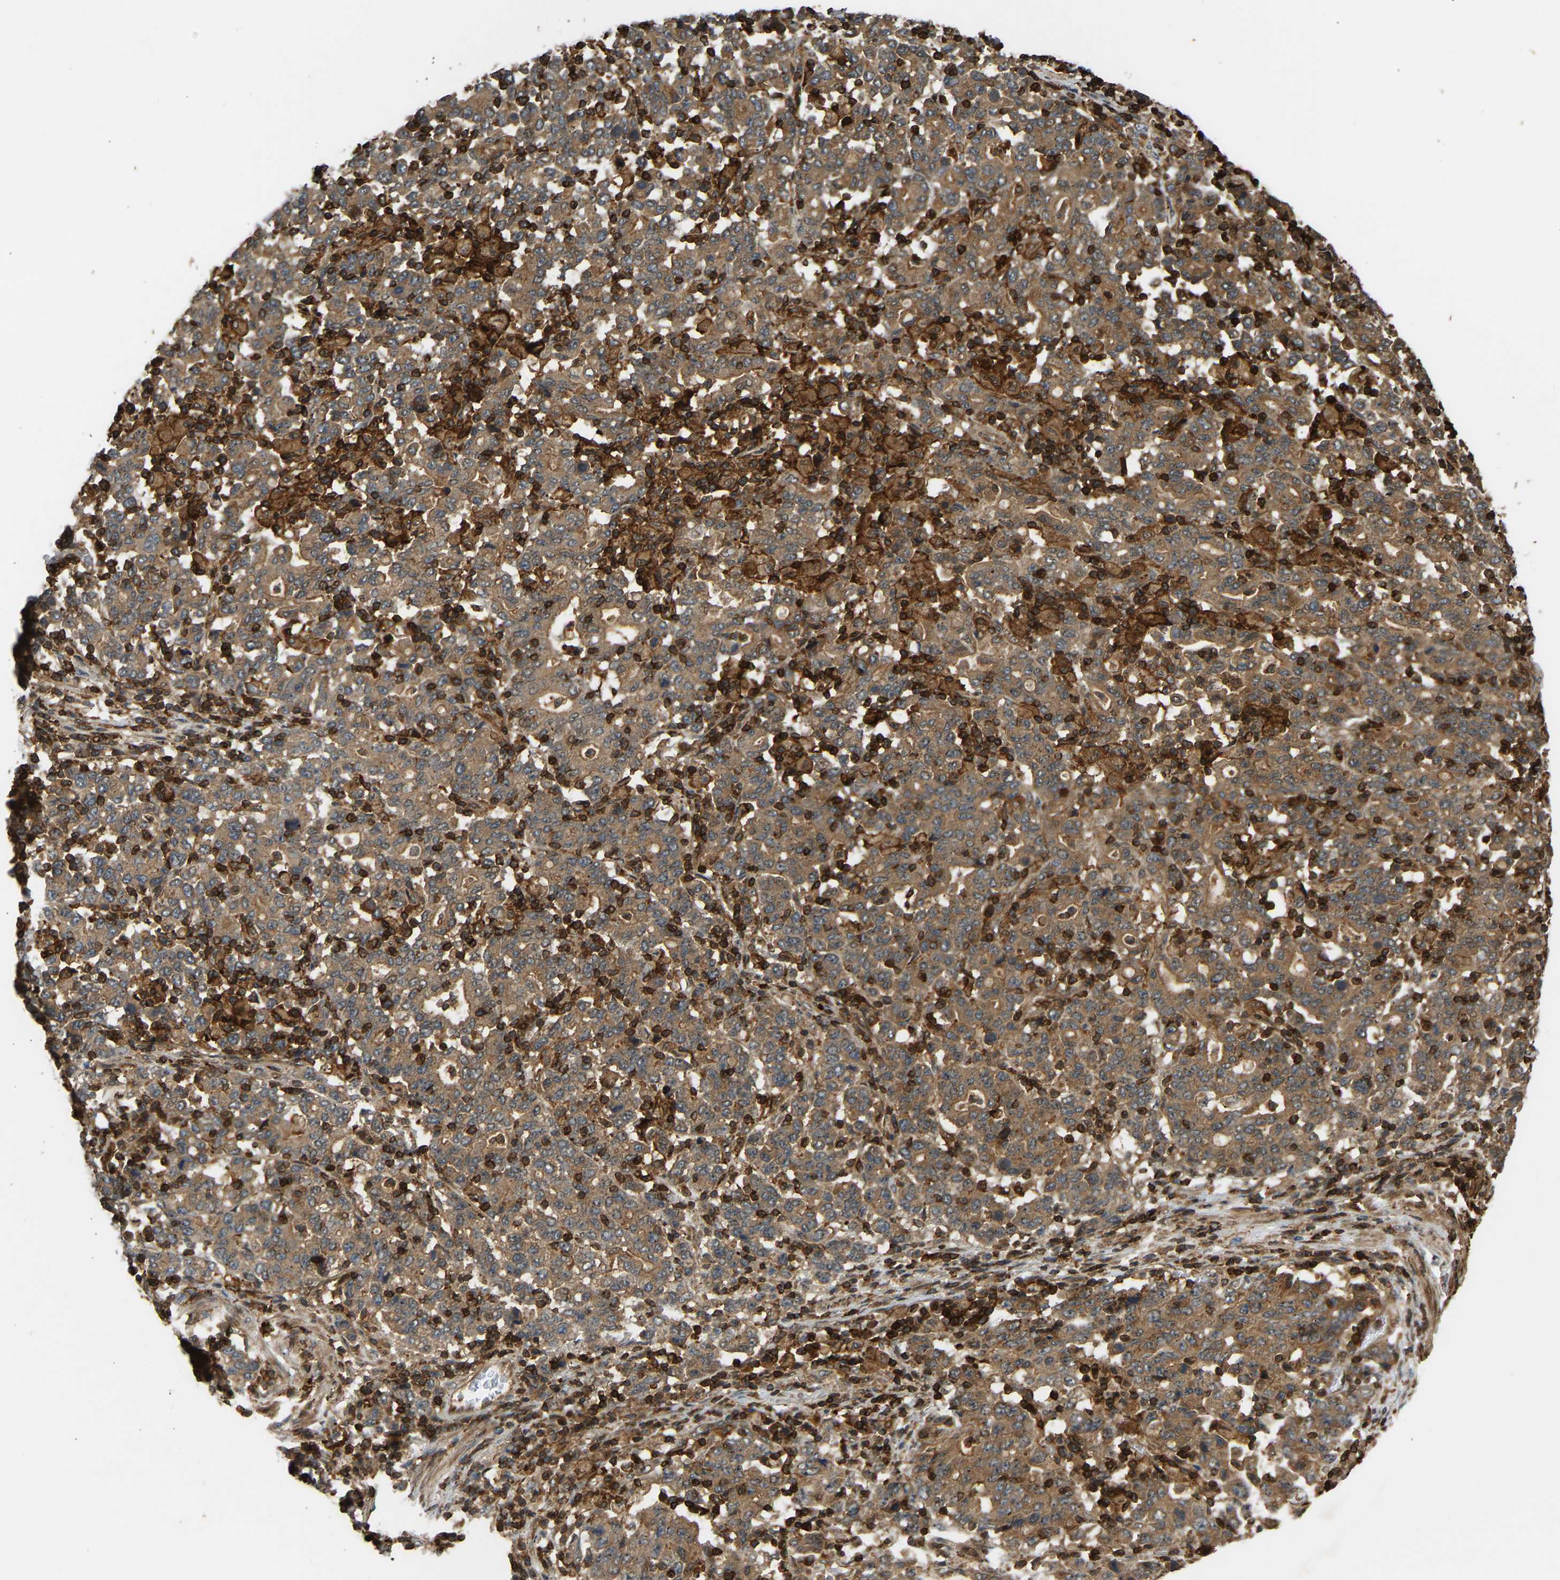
{"staining": {"intensity": "moderate", "quantity": ">75%", "location": "cytoplasmic/membranous"}, "tissue": "stomach cancer", "cell_type": "Tumor cells", "image_type": "cancer", "snomed": [{"axis": "morphology", "description": "Adenocarcinoma, NOS"}, {"axis": "topography", "description": "Stomach, upper"}], "caption": "IHC of human stomach cancer demonstrates medium levels of moderate cytoplasmic/membranous expression in approximately >75% of tumor cells.", "gene": "GOPC", "patient": {"sex": "male", "age": 69}}